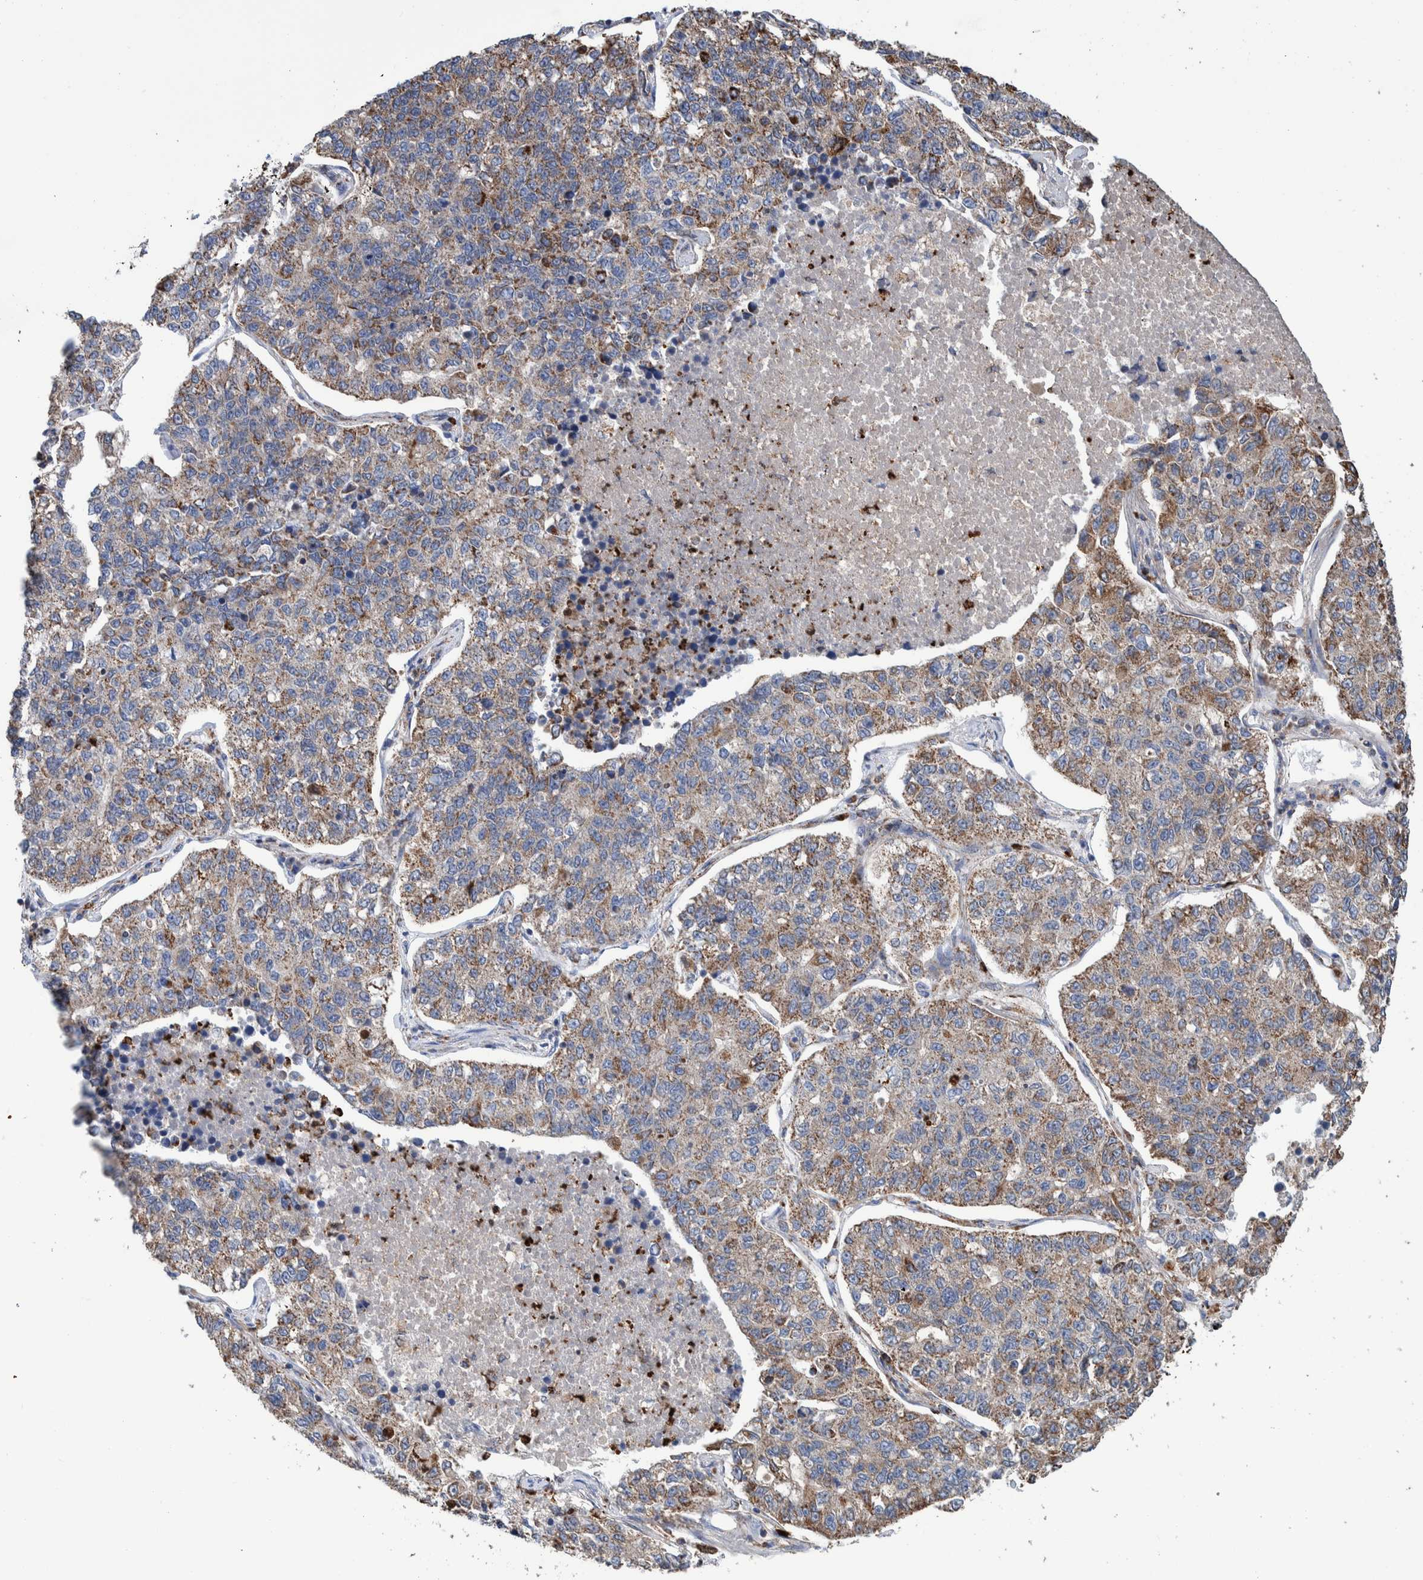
{"staining": {"intensity": "weak", "quantity": ">75%", "location": "cytoplasmic/membranous"}, "tissue": "lung cancer", "cell_type": "Tumor cells", "image_type": "cancer", "snomed": [{"axis": "morphology", "description": "Adenocarcinoma, NOS"}, {"axis": "topography", "description": "Lung"}], "caption": "Immunohistochemical staining of lung adenocarcinoma shows low levels of weak cytoplasmic/membranous protein positivity in approximately >75% of tumor cells. (DAB IHC with brightfield microscopy, high magnification).", "gene": "DECR1", "patient": {"sex": "male", "age": 49}}